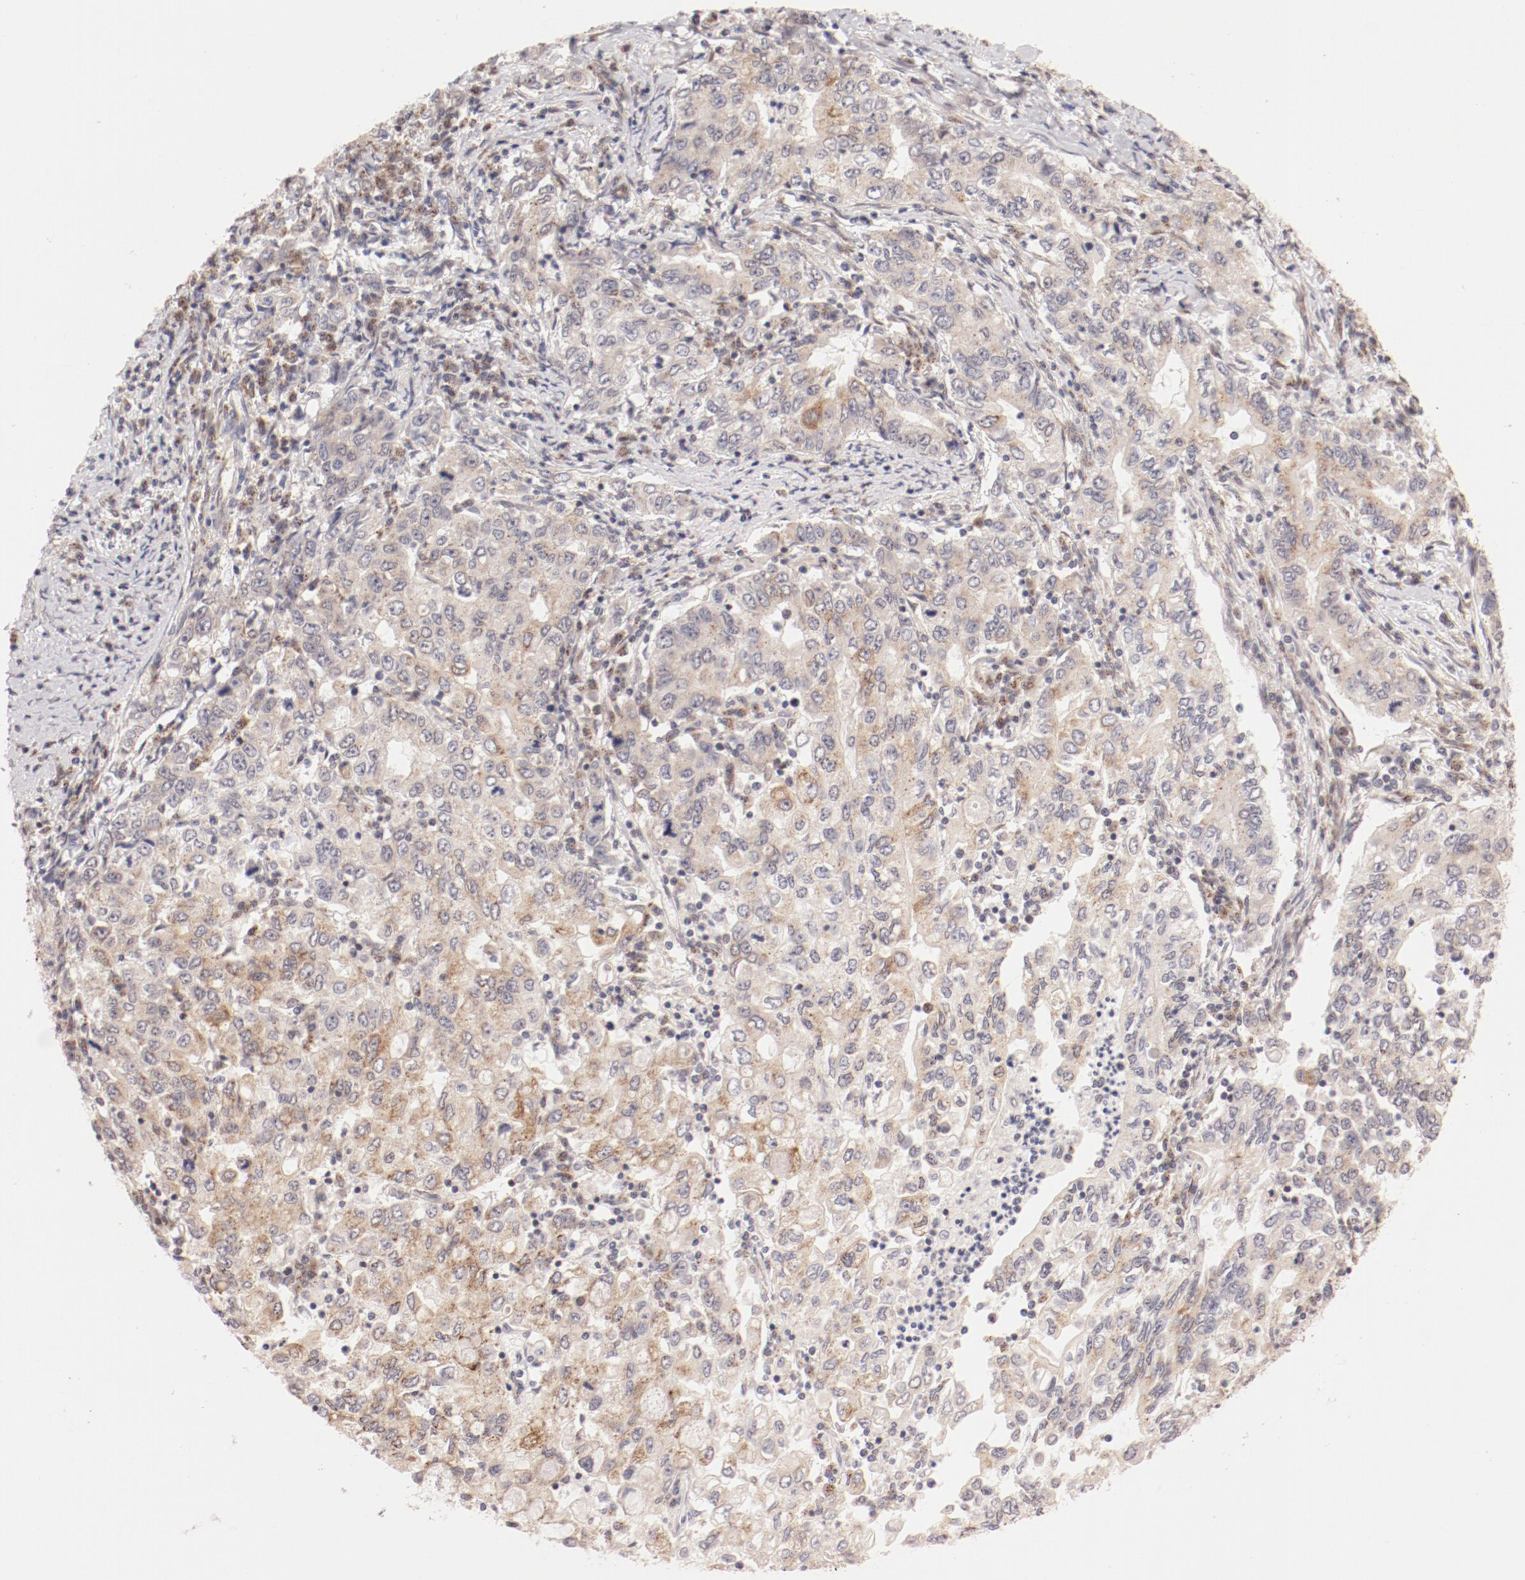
{"staining": {"intensity": "weak", "quantity": "<25%", "location": "cytoplasmic/membranous"}, "tissue": "stomach cancer", "cell_type": "Tumor cells", "image_type": "cancer", "snomed": [{"axis": "morphology", "description": "Adenocarcinoma, NOS"}, {"axis": "topography", "description": "Stomach, lower"}], "caption": "Micrograph shows no significant protein expression in tumor cells of adenocarcinoma (stomach).", "gene": "RPL12", "patient": {"sex": "female", "age": 72}}